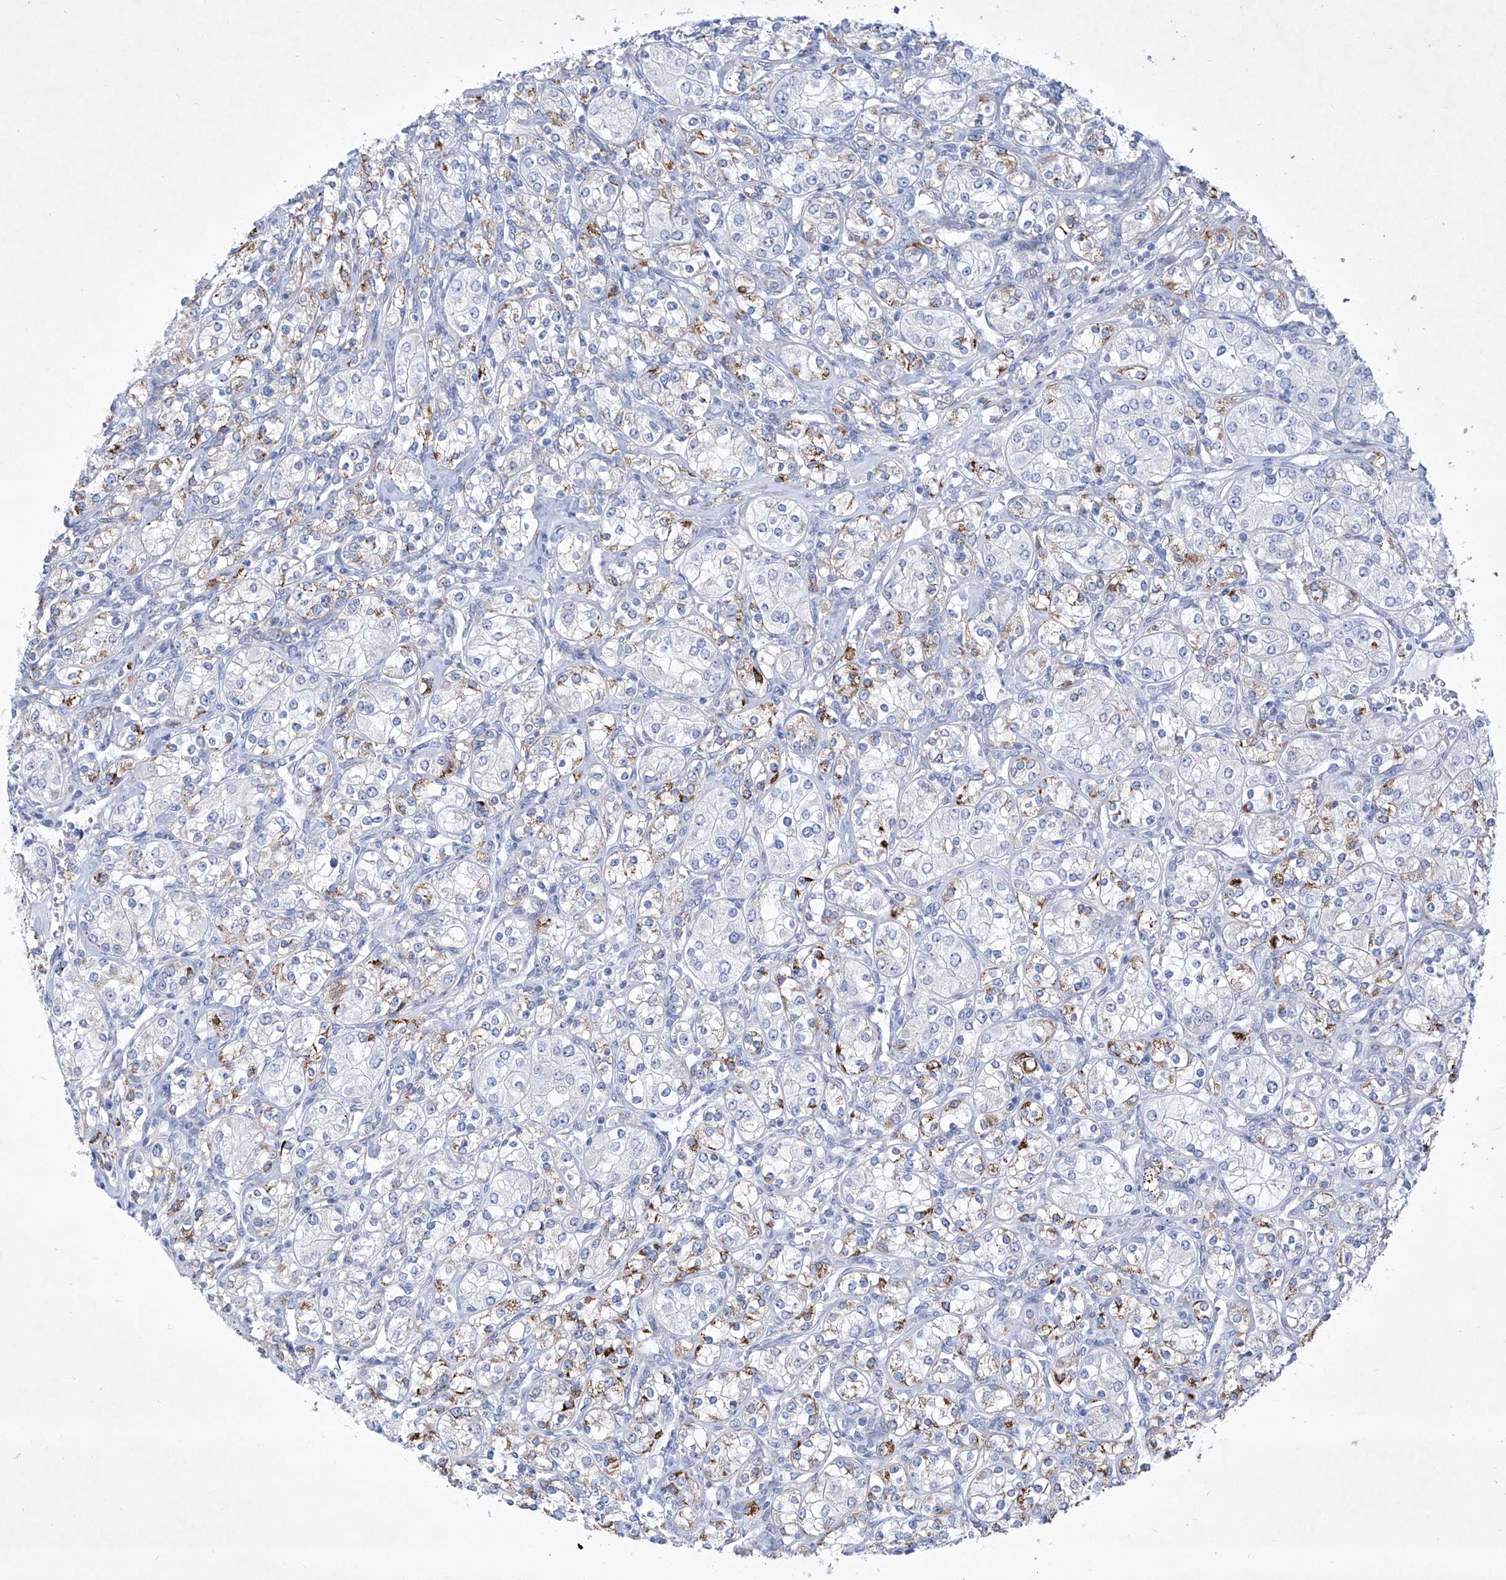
{"staining": {"intensity": "strong", "quantity": "<25%", "location": "cytoplasmic/membranous"}, "tissue": "renal cancer", "cell_type": "Tumor cells", "image_type": "cancer", "snomed": [{"axis": "morphology", "description": "Adenocarcinoma, NOS"}, {"axis": "topography", "description": "Kidney"}], "caption": "A brown stain shows strong cytoplasmic/membranous expression of a protein in human adenocarcinoma (renal) tumor cells. (Brightfield microscopy of DAB IHC at high magnification).", "gene": "C1orf87", "patient": {"sex": "male", "age": 77}}